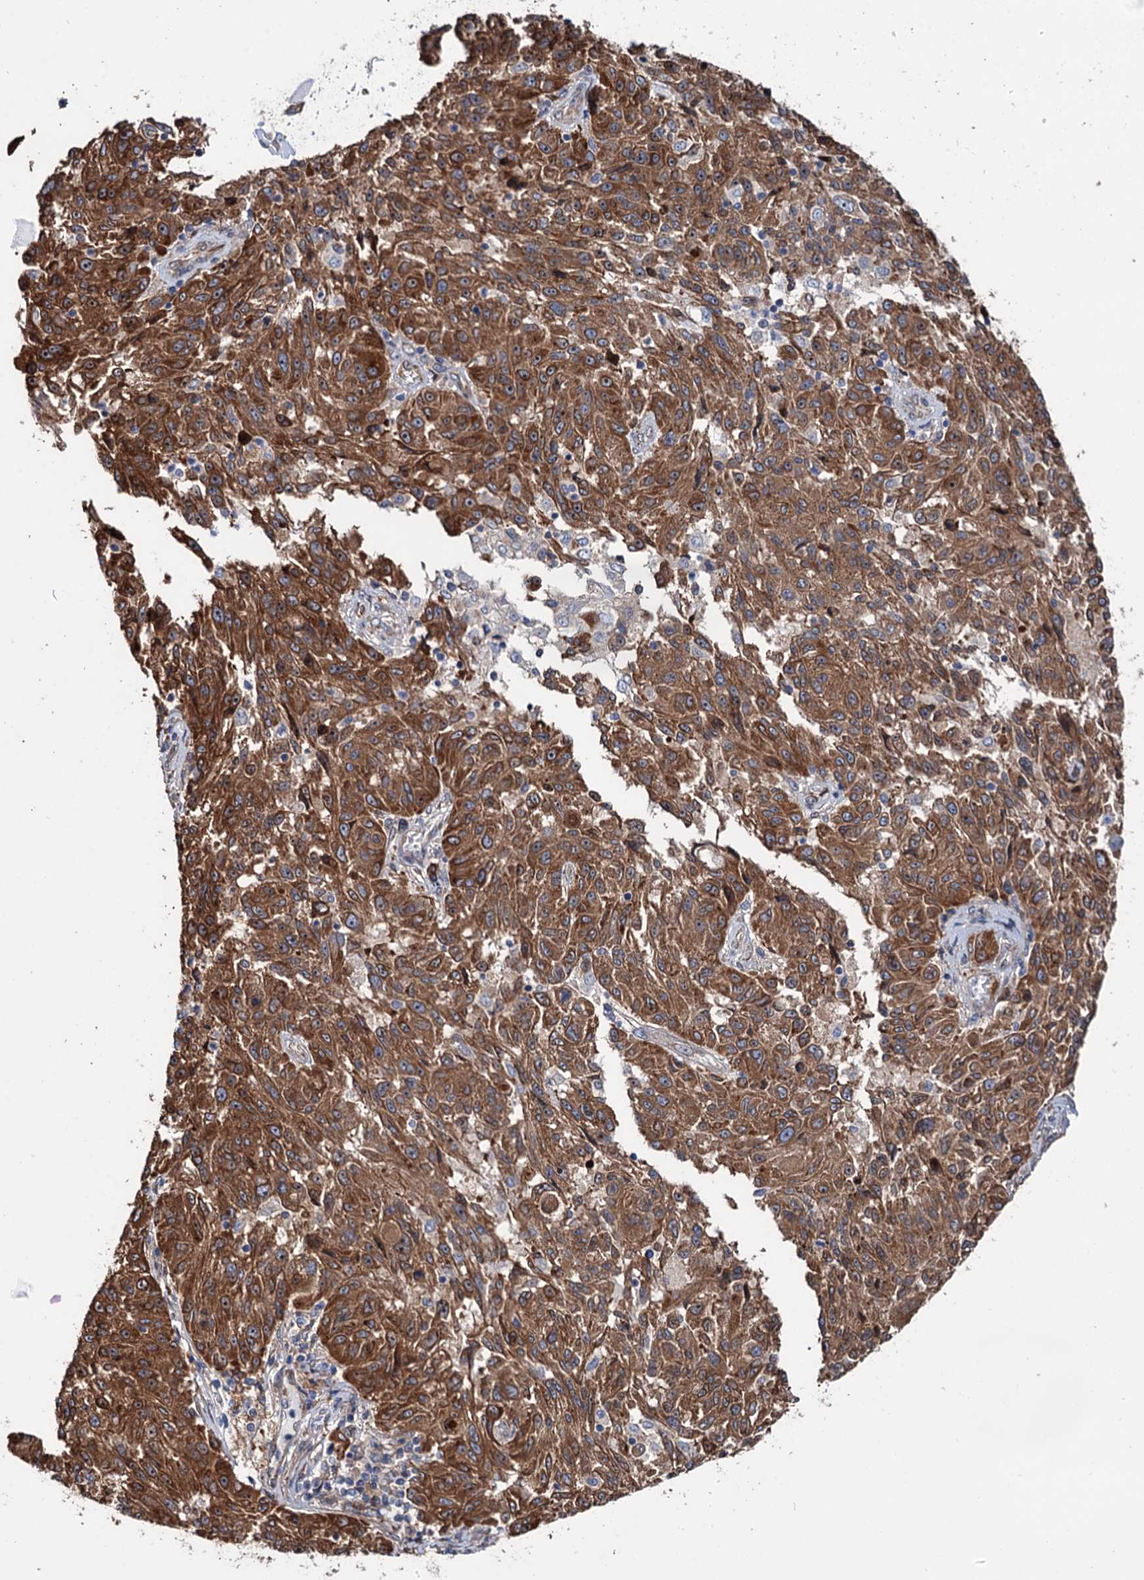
{"staining": {"intensity": "strong", "quantity": ">75%", "location": "cytoplasmic/membranous"}, "tissue": "melanoma", "cell_type": "Tumor cells", "image_type": "cancer", "snomed": [{"axis": "morphology", "description": "Malignant melanoma, NOS"}, {"axis": "topography", "description": "Skin"}], "caption": "Tumor cells show high levels of strong cytoplasmic/membranous expression in about >75% of cells in malignant melanoma.", "gene": "PTDSS2", "patient": {"sex": "male", "age": 53}}